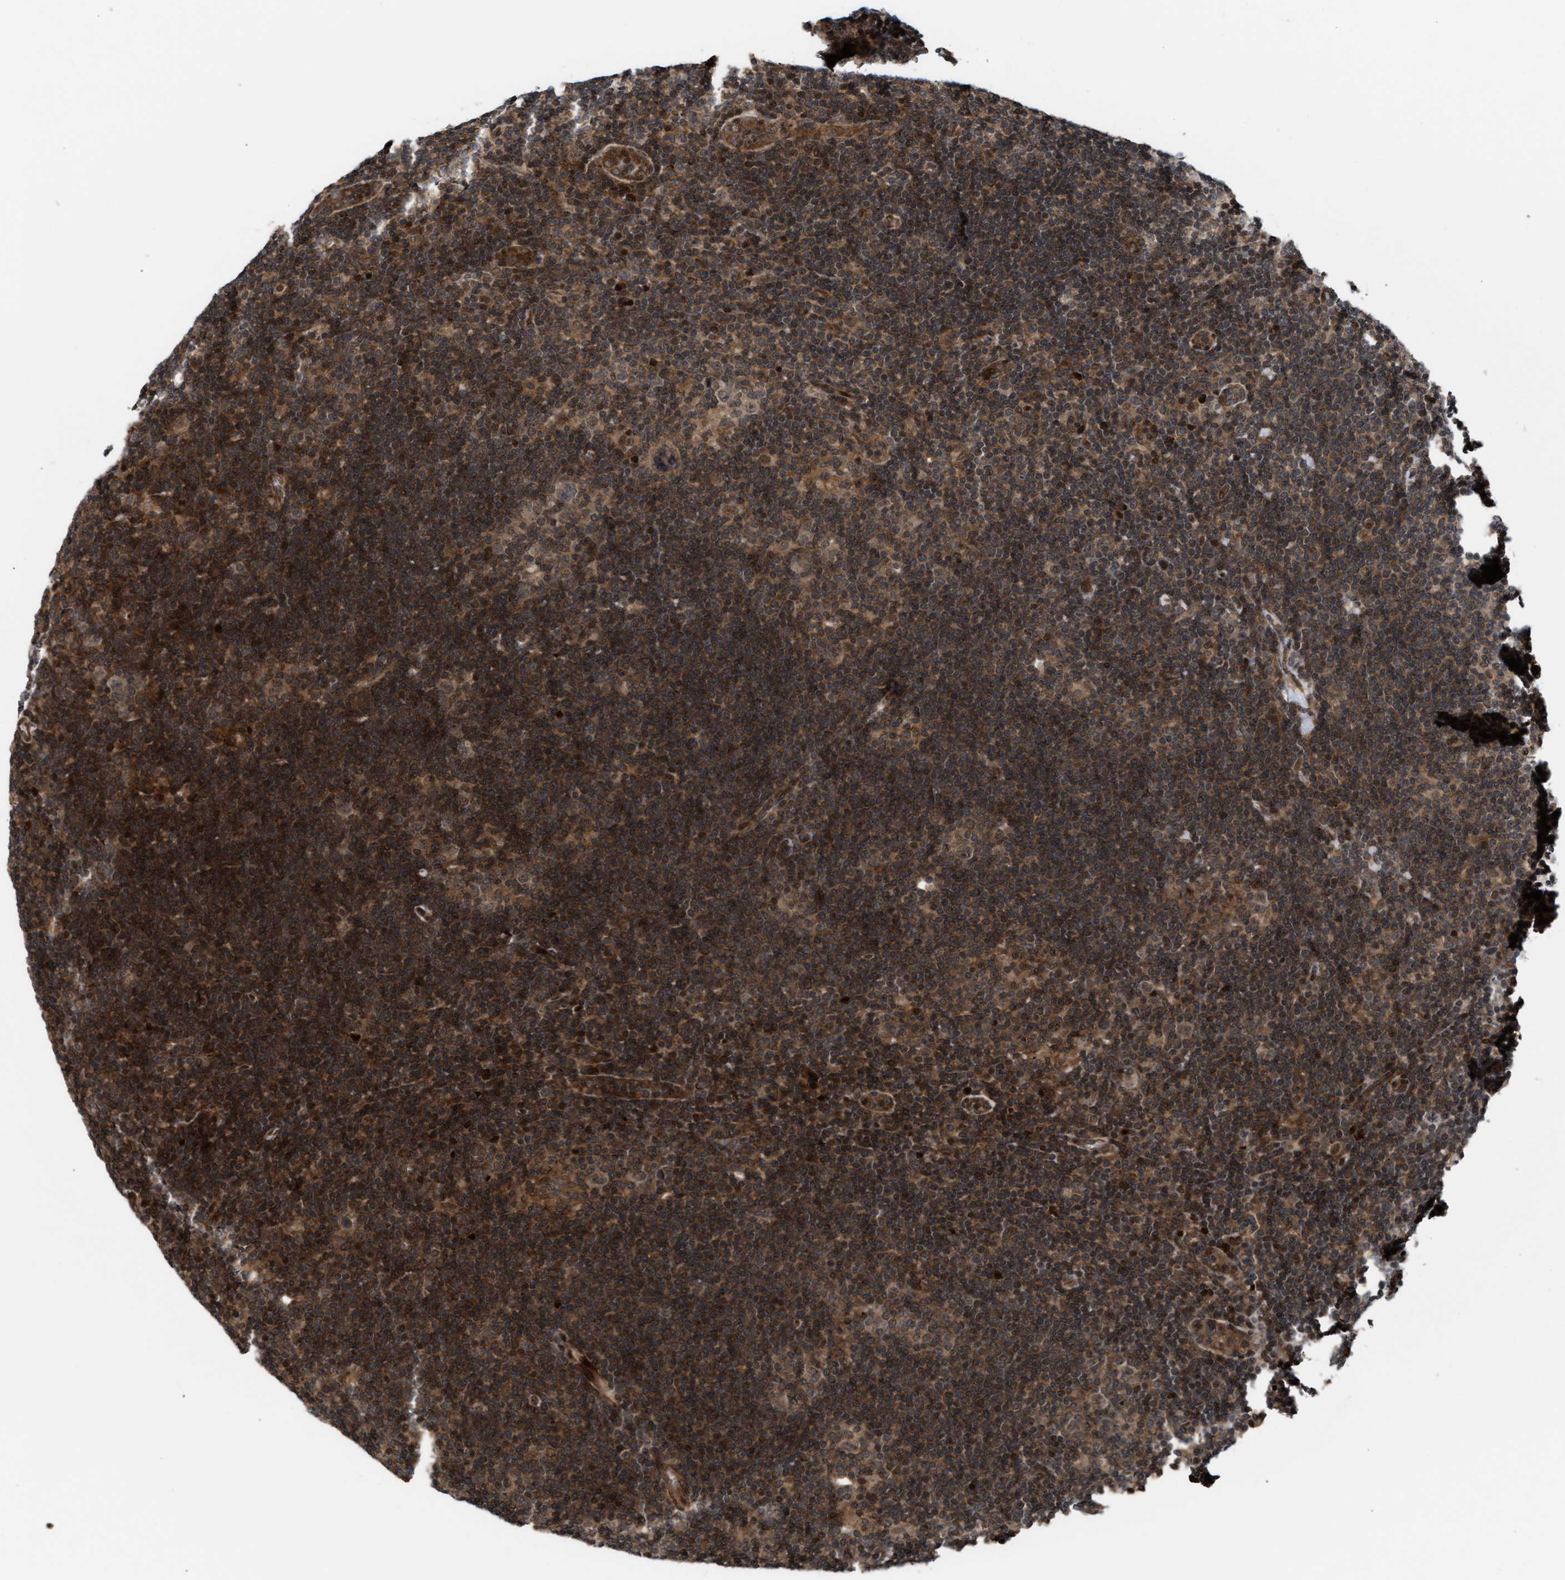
{"staining": {"intensity": "weak", "quantity": ">75%", "location": "nuclear"}, "tissue": "lymphoma", "cell_type": "Tumor cells", "image_type": "cancer", "snomed": [{"axis": "morphology", "description": "Hodgkin's disease, NOS"}, {"axis": "topography", "description": "Lymph node"}], "caption": "Immunohistochemistry staining of lymphoma, which displays low levels of weak nuclear staining in approximately >75% of tumor cells indicating weak nuclear protein staining. The staining was performed using DAB (3,3'-diaminobenzidine) (brown) for protein detection and nuclei were counterstained in hematoxylin (blue).", "gene": "STAU2", "patient": {"sex": "female", "age": 57}}